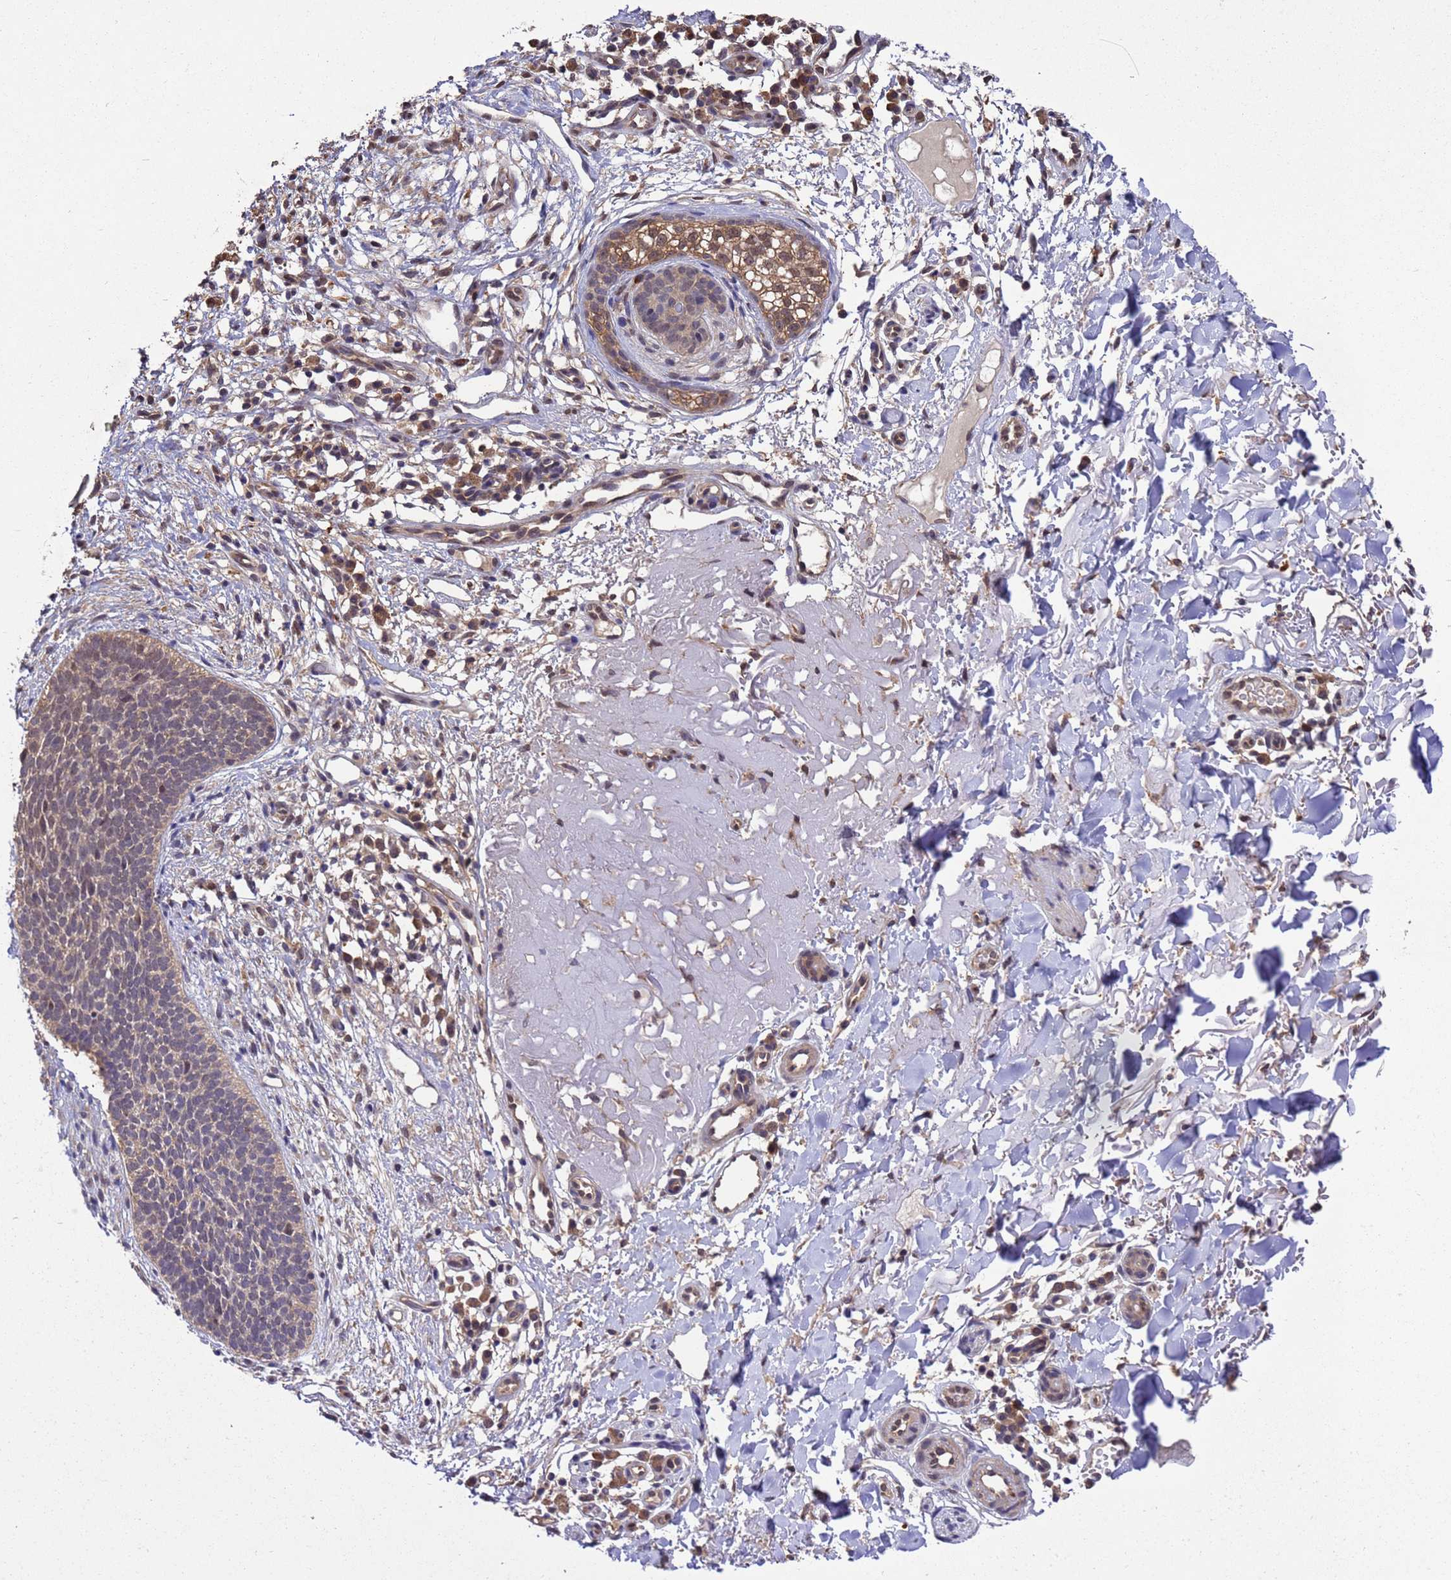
{"staining": {"intensity": "weak", "quantity": "25%-75%", "location": "nuclear"}, "tissue": "skin cancer", "cell_type": "Tumor cells", "image_type": "cancer", "snomed": [{"axis": "morphology", "description": "Basal cell carcinoma"}, {"axis": "topography", "description": "Skin"}], "caption": "This micrograph displays IHC staining of skin cancer (basal cell carcinoma), with low weak nuclear positivity in approximately 25%-75% of tumor cells.", "gene": "ZFP69B", "patient": {"sex": "male", "age": 84}}